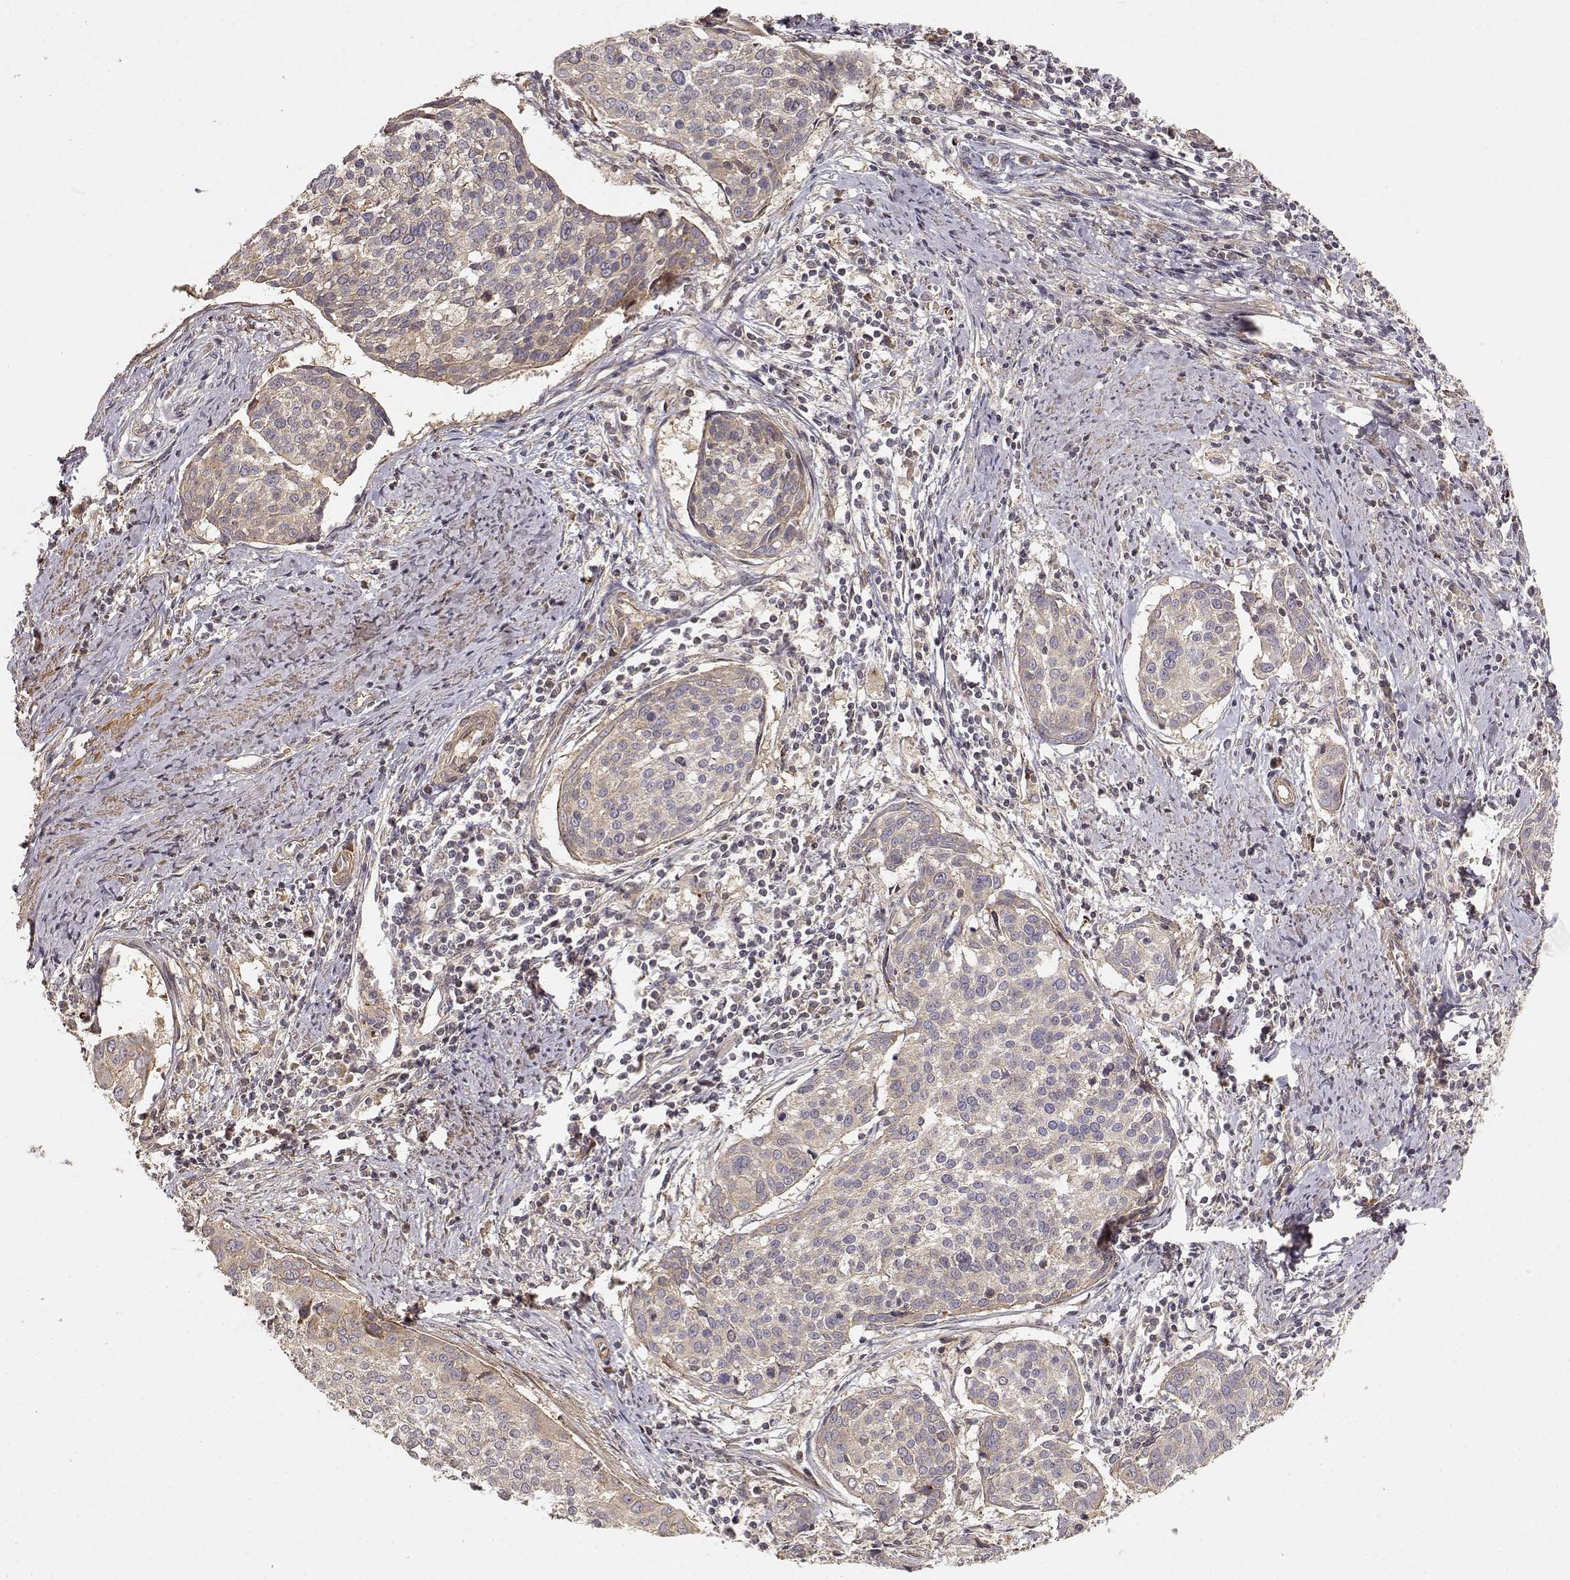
{"staining": {"intensity": "weak", "quantity": ">75%", "location": "cytoplasmic/membranous"}, "tissue": "cervical cancer", "cell_type": "Tumor cells", "image_type": "cancer", "snomed": [{"axis": "morphology", "description": "Squamous cell carcinoma, NOS"}, {"axis": "topography", "description": "Cervix"}], "caption": "An immunohistochemistry micrograph of neoplastic tissue is shown. Protein staining in brown shows weak cytoplasmic/membranous positivity in cervical cancer (squamous cell carcinoma) within tumor cells.", "gene": "PICK1", "patient": {"sex": "female", "age": 39}}